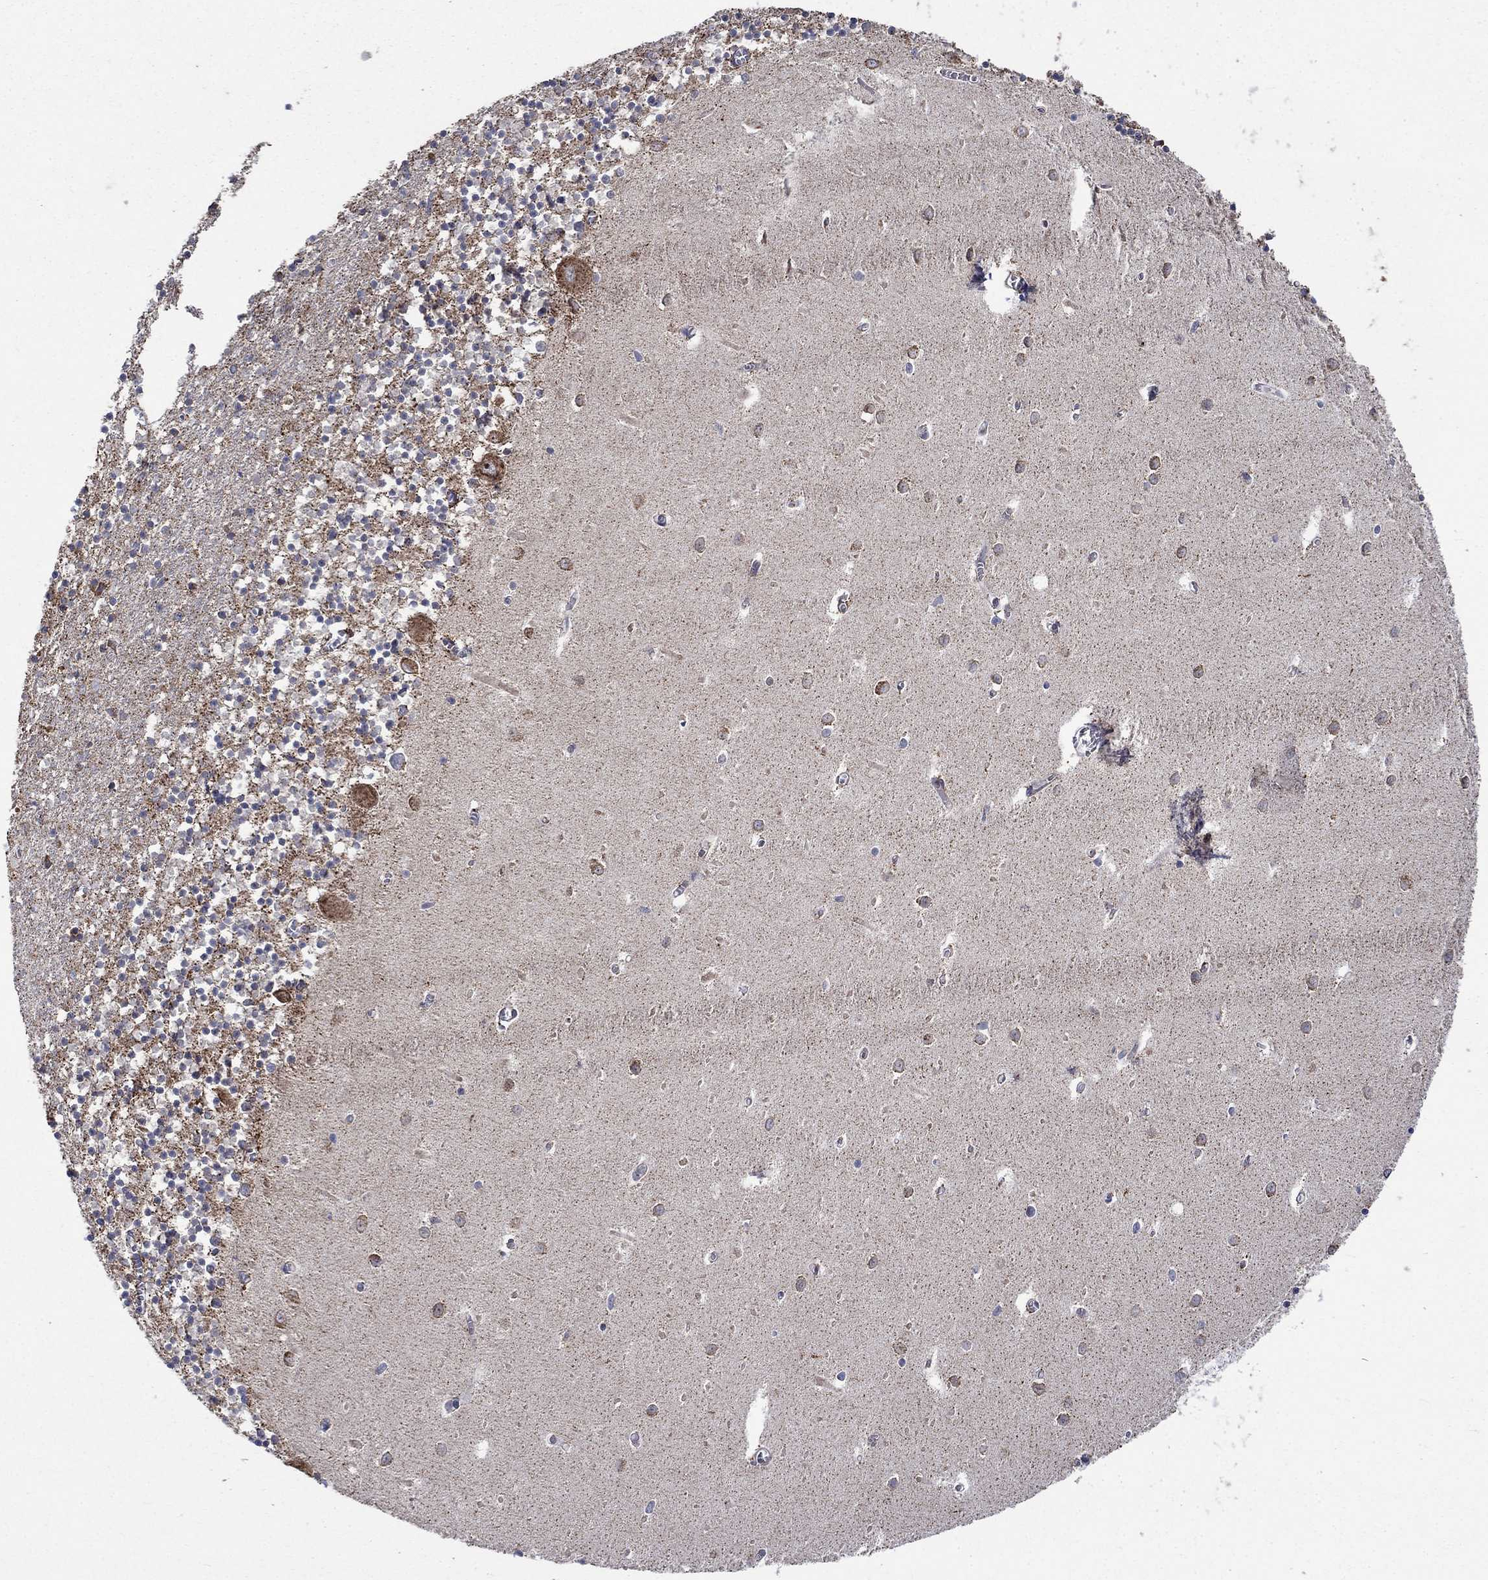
{"staining": {"intensity": "negative", "quantity": "none", "location": "none"}, "tissue": "cerebellum", "cell_type": "Cells in granular layer", "image_type": "normal", "snomed": [{"axis": "morphology", "description": "Normal tissue, NOS"}, {"axis": "topography", "description": "Cerebellum"}], "caption": "Protein analysis of normal cerebellum shows no significant staining in cells in granular layer. The staining is performed using DAB brown chromogen with nuclei counter-stained in using hematoxylin.", "gene": "RPLP0", "patient": {"sex": "female", "age": 64}}